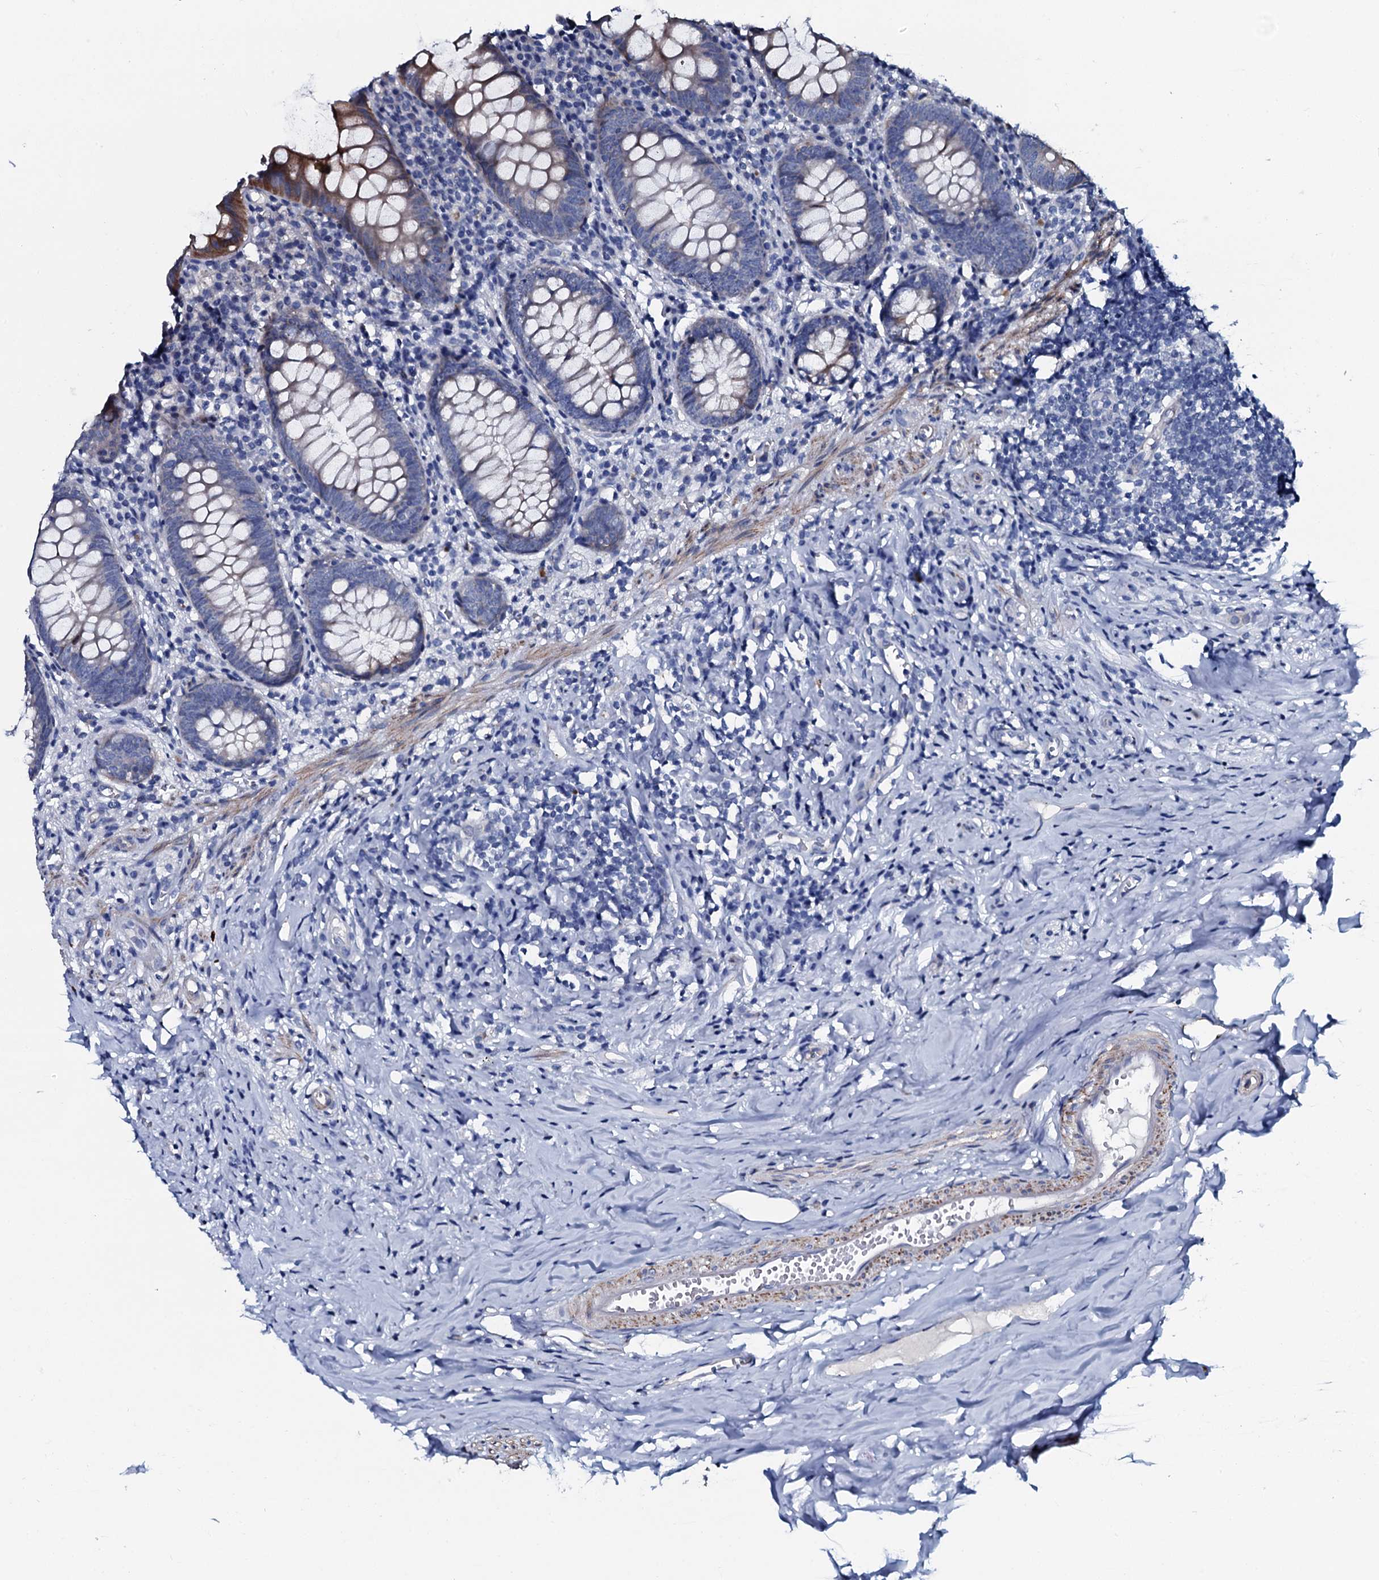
{"staining": {"intensity": "strong", "quantity": "<25%", "location": "cytoplasmic/membranous"}, "tissue": "appendix", "cell_type": "Glandular cells", "image_type": "normal", "snomed": [{"axis": "morphology", "description": "Normal tissue, NOS"}, {"axis": "topography", "description": "Appendix"}], "caption": "Protein staining by immunohistochemistry (IHC) displays strong cytoplasmic/membranous staining in approximately <25% of glandular cells in unremarkable appendix.", "gene": "GYS2", "patient": {"sex": "female", "age": 51}}